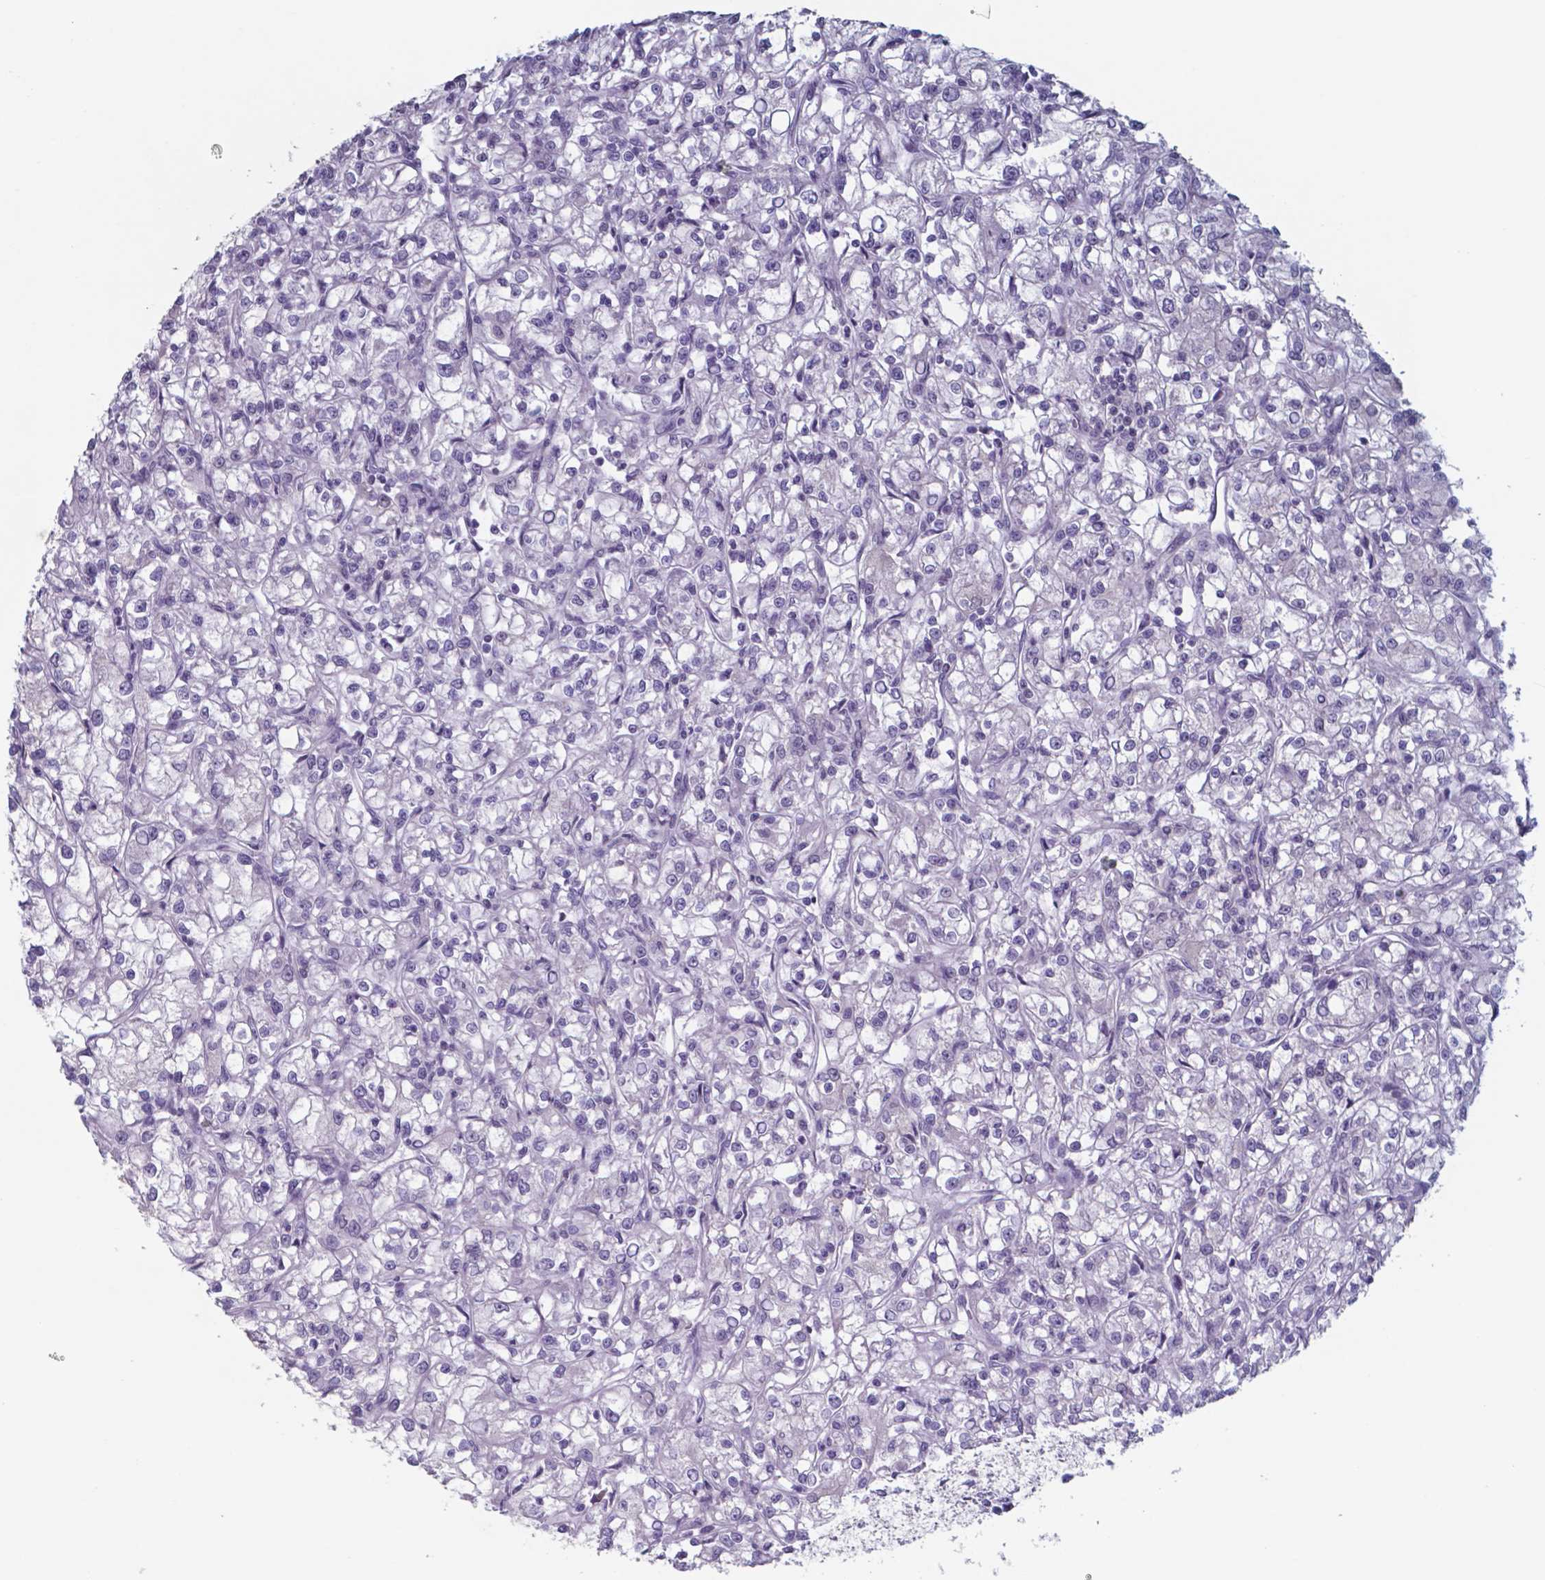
{"staining": {"intensity": "negative", "quantity": "none", "location": "none"}, "tissue": "renal cancer", "cell_type": "Tumor cells", "image_type": "cancer", "snomed": [{"axis": "morphology", "description": "Adenocarcinoma, NOS"}, {"axis": "topography", "description": "Kidney"}], "caption": "Renal cancer stained for a protein using immunohistochemistry (IHC) displays no positivity tumor cells.", "gene": "TDP2", "patient": {"sex": "female", "age": 59}}